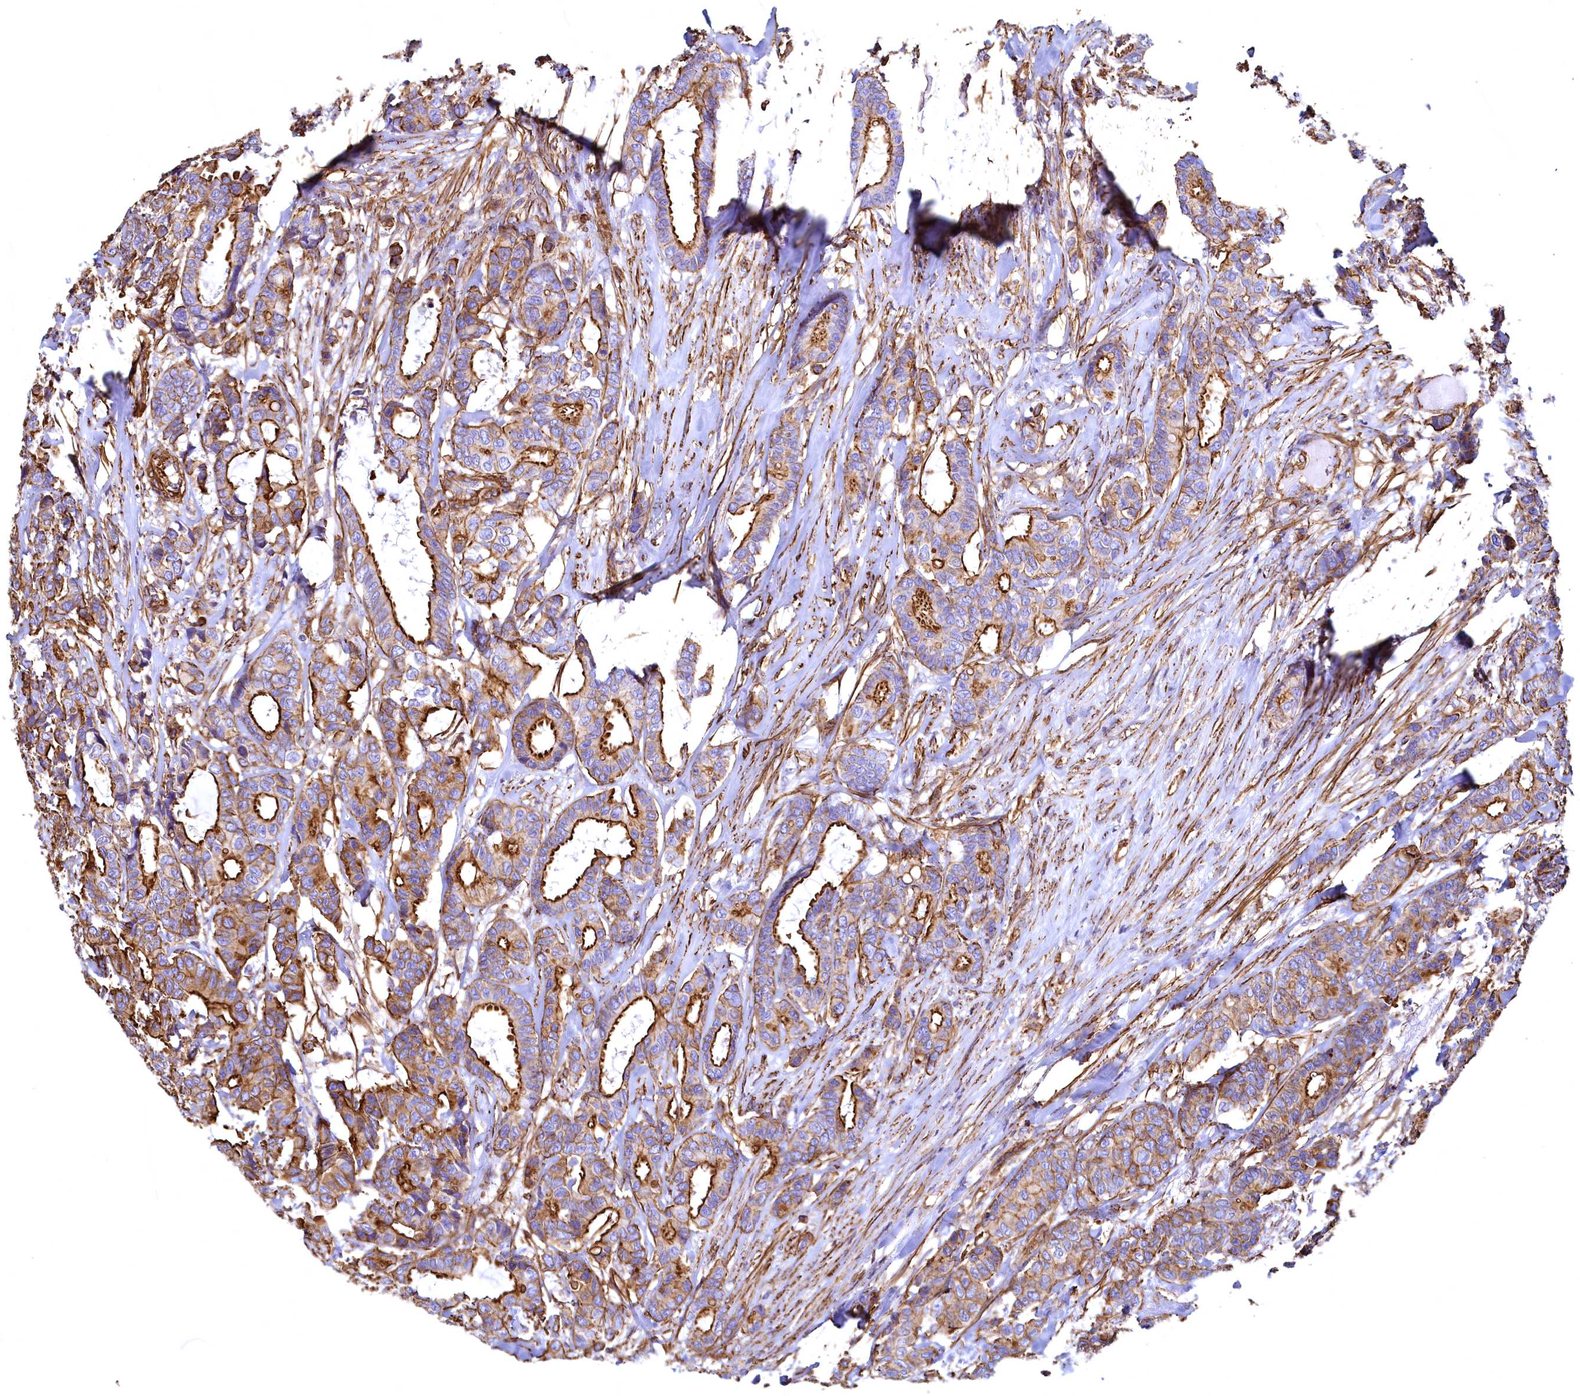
{"staining": {"intensity": "strong", "quantity": ">75%", "location": "cytoplasmic/membranous"}, "tissue": "breast cancer", "cell_type": "Tumor cells", "image_type": "cancer", "snomed": [{"axis": "morphology", "description": "Duct carcinoma"}, {"axis": "topography", "description": "Breast"}], "caption": "Strong cytoplasmic/membranous positivity for a protein is appreciated in about >75% of tumor cells of intraductal carcinoma (breast) using immunohistochemistry (IHC).", "gene": "THBS1", "patient": {"sex": "female", "age": 87}}